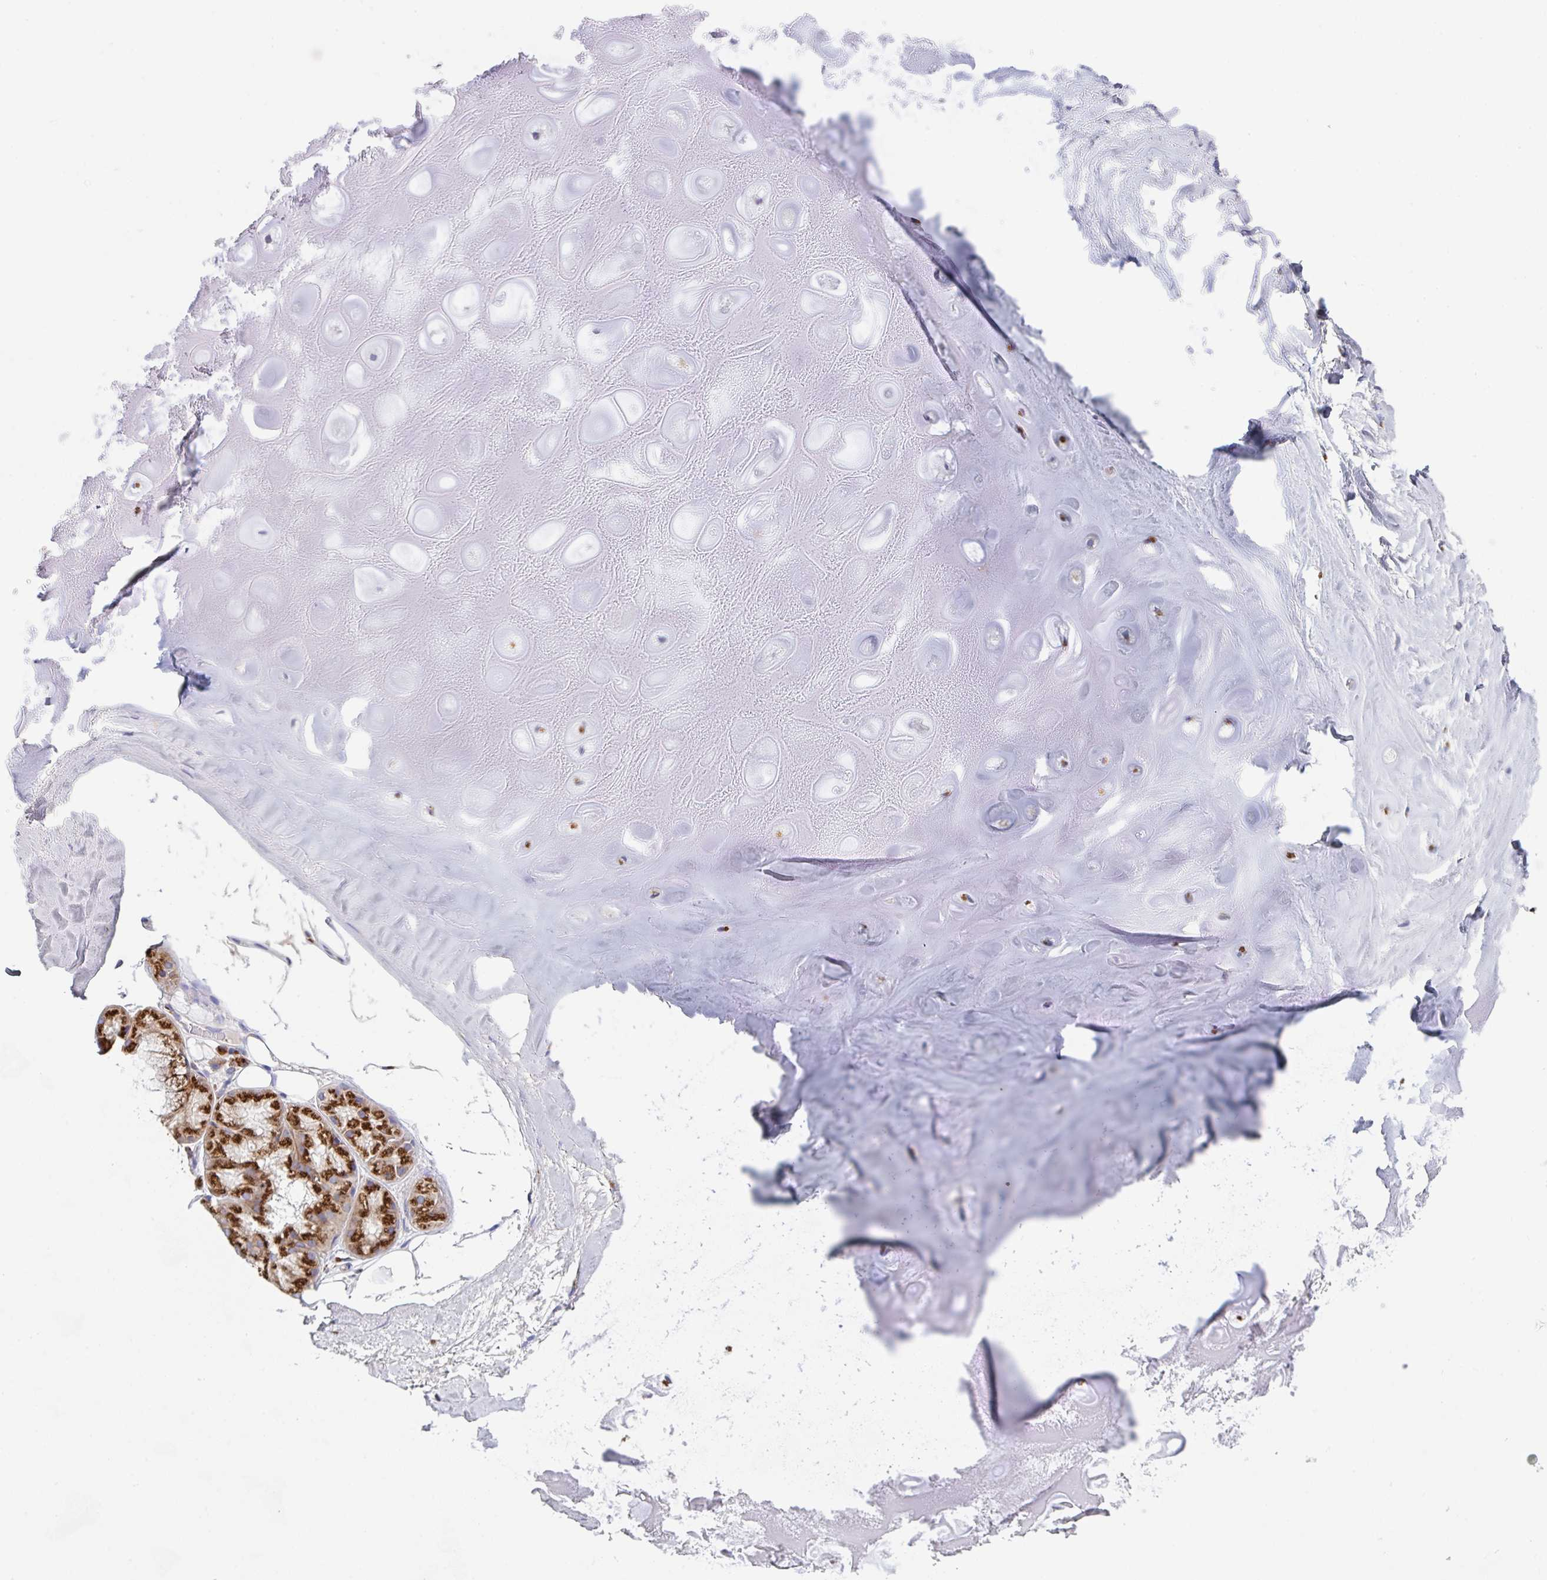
{"staining": {"intensity": "negative", "quantity": "none", "location": "none"}, "tissue": "adipose tissue", "cell_type": "Adipocytes", "image_type": "normal", "snomed": [{"axis": "morphology", "description": "Normal tissue, NOS"}, {"axis": "topography", "description": "Lymph node"}, {"axis": "topography", "description": "Cartilage tissue"}, {"axis": "topography", "description": "Nasopharynx"}], "caption": "IHC photomicrograph of unremarkable adipose tissue: human adipose tissue stained with DAB displays no significant protein expression in adipocytes. Nuclei are stained in blue.", "gene": "PROSER3", "patient": {"sex": "male", "age": 63}}